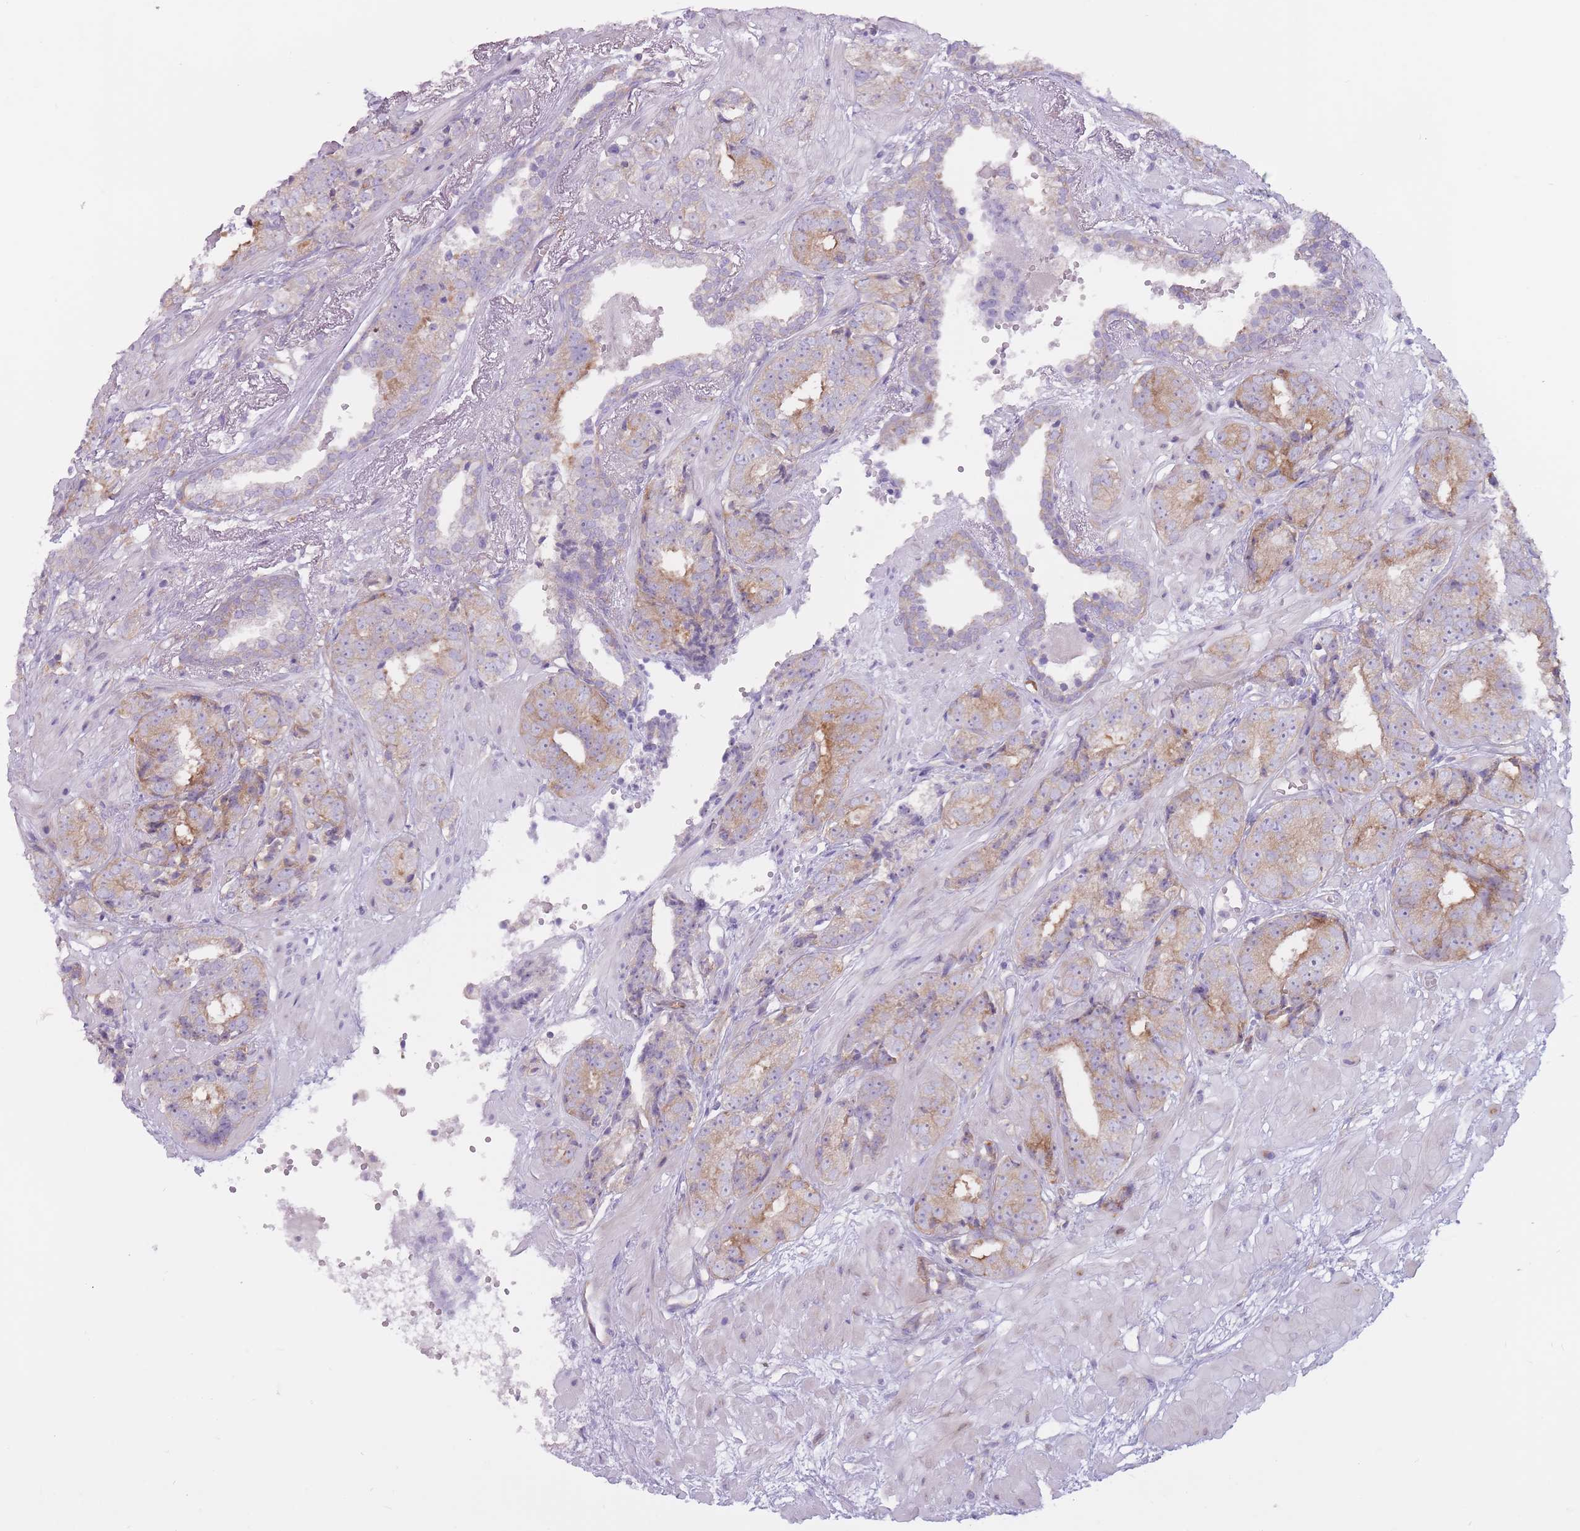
{"staining": {"intensity": "moderate", "quantity": "<25%", "location": "cytoplasmic/membranous"}, "tissue": "prostate cancer", "cell_type": "Tumor cells", "image_type": "cancer", "snomed": [{"axis": "morphology", "description": "Adenocarcinoma, High grade"}, {"axis": "topography", "description": "Prostate"}], "caption": "Immunohistochemical staining of human prostate adenocarcinoma (high-grade) shows low levels of moderate cytoplasmic/membranous protein expression in approximately <25% of tumor cells.", "gene": "RPL18", "patient": {"sex": "male", "age": 71}}